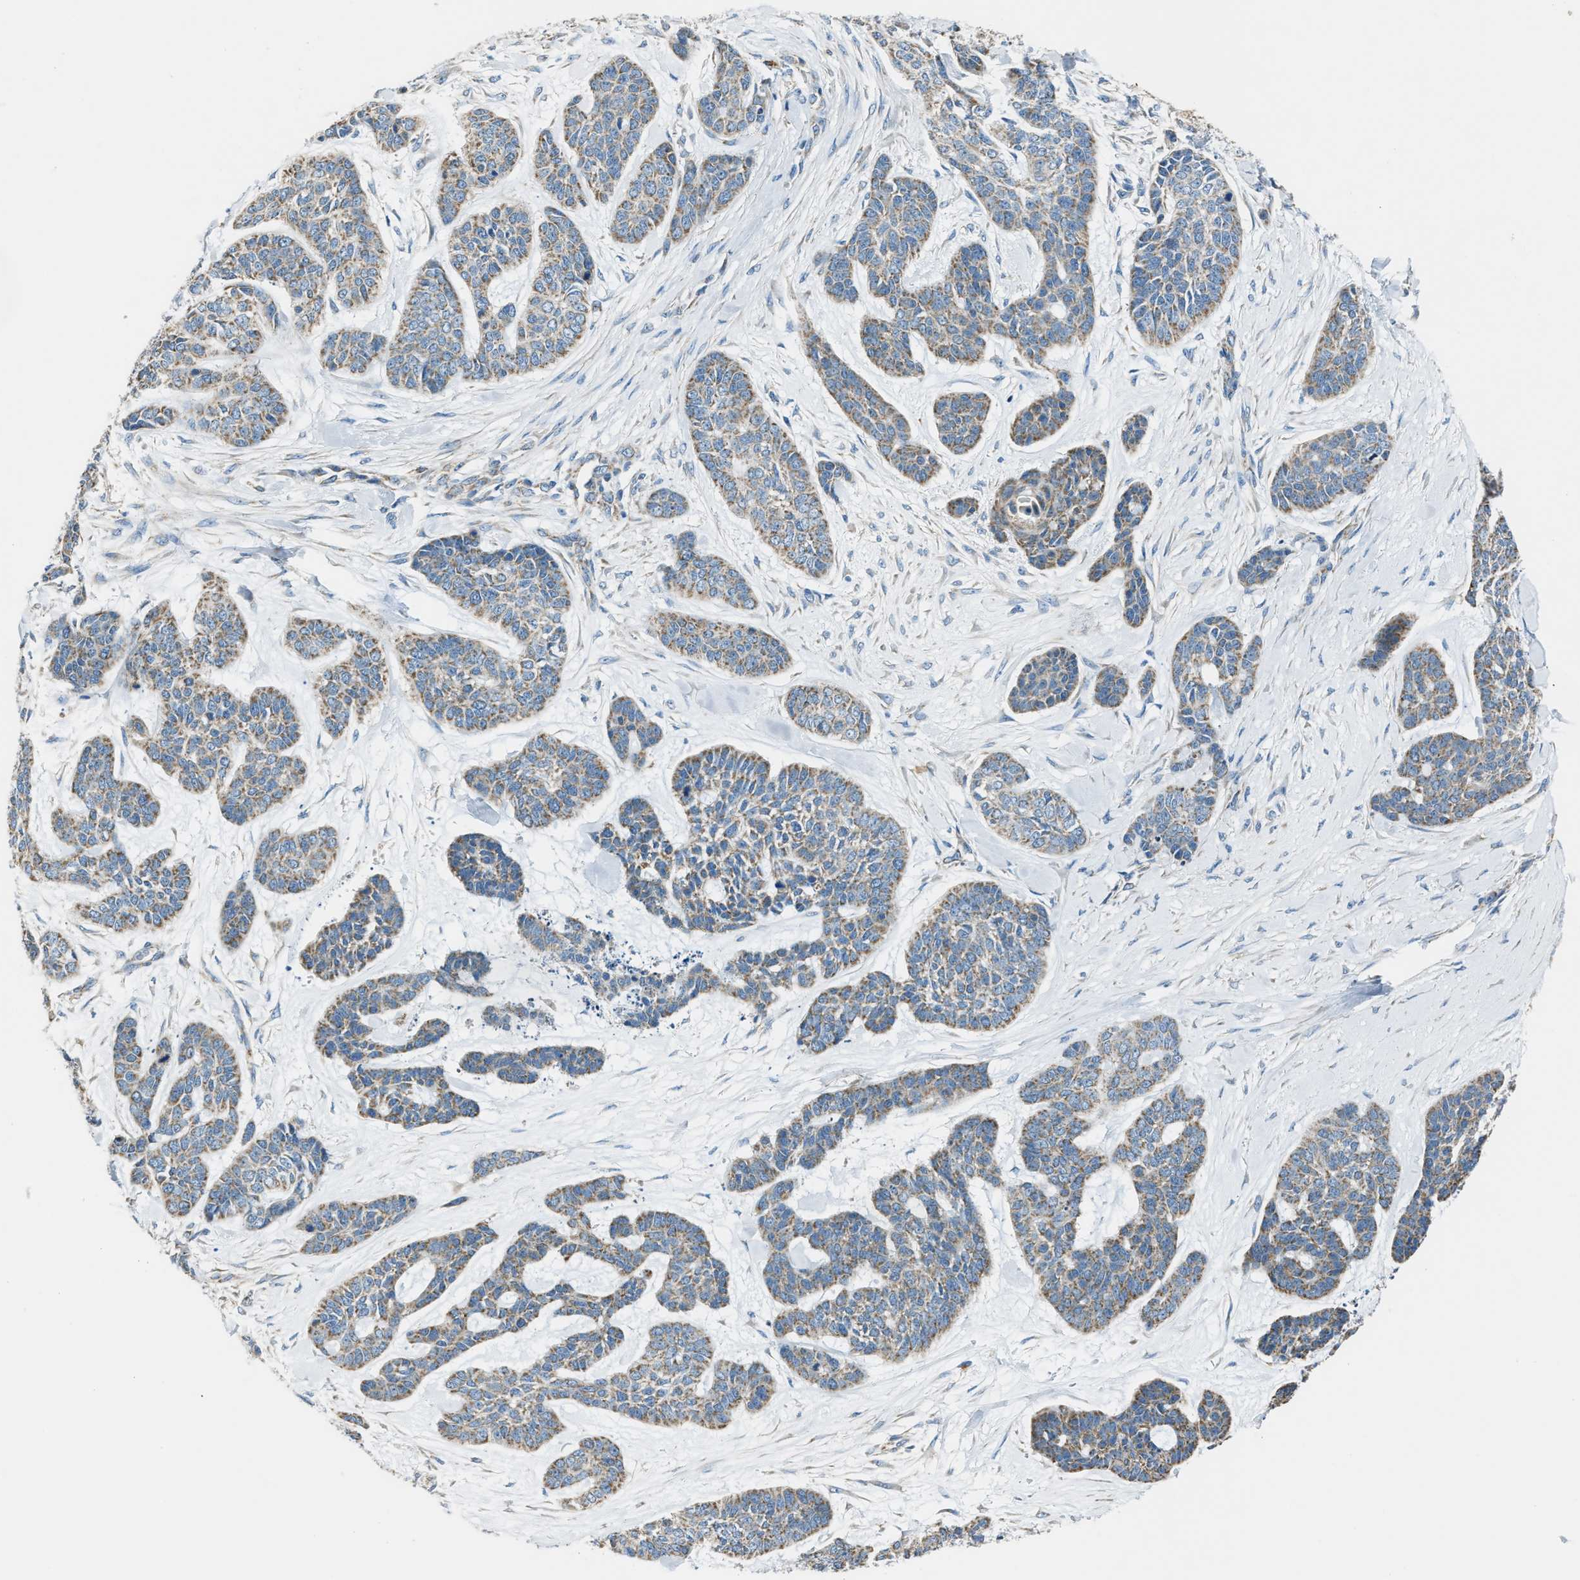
{"staining": {"intensity": "moderate", "quantity": ">75%", "location": "cytoplasmic/membranous"}, "tissue": "skin cancer", "cell_type": "Tumor cells", "image_type": "cancer", "snomed": [{"axis": "morphology", "description": "Basal cell carcinoma"}, {"axis": "topography", "description": "Skin"}], "caption": "Approximately >75% of tumor cells in skin cancer (basal cell carcinoma) exhibit moderate cytoplasmic/membranous protein staining as visualized by brown immunohistochemical staining.", "gene": "SLC25A11", "patient": {"sex": "female", "age": 64}}